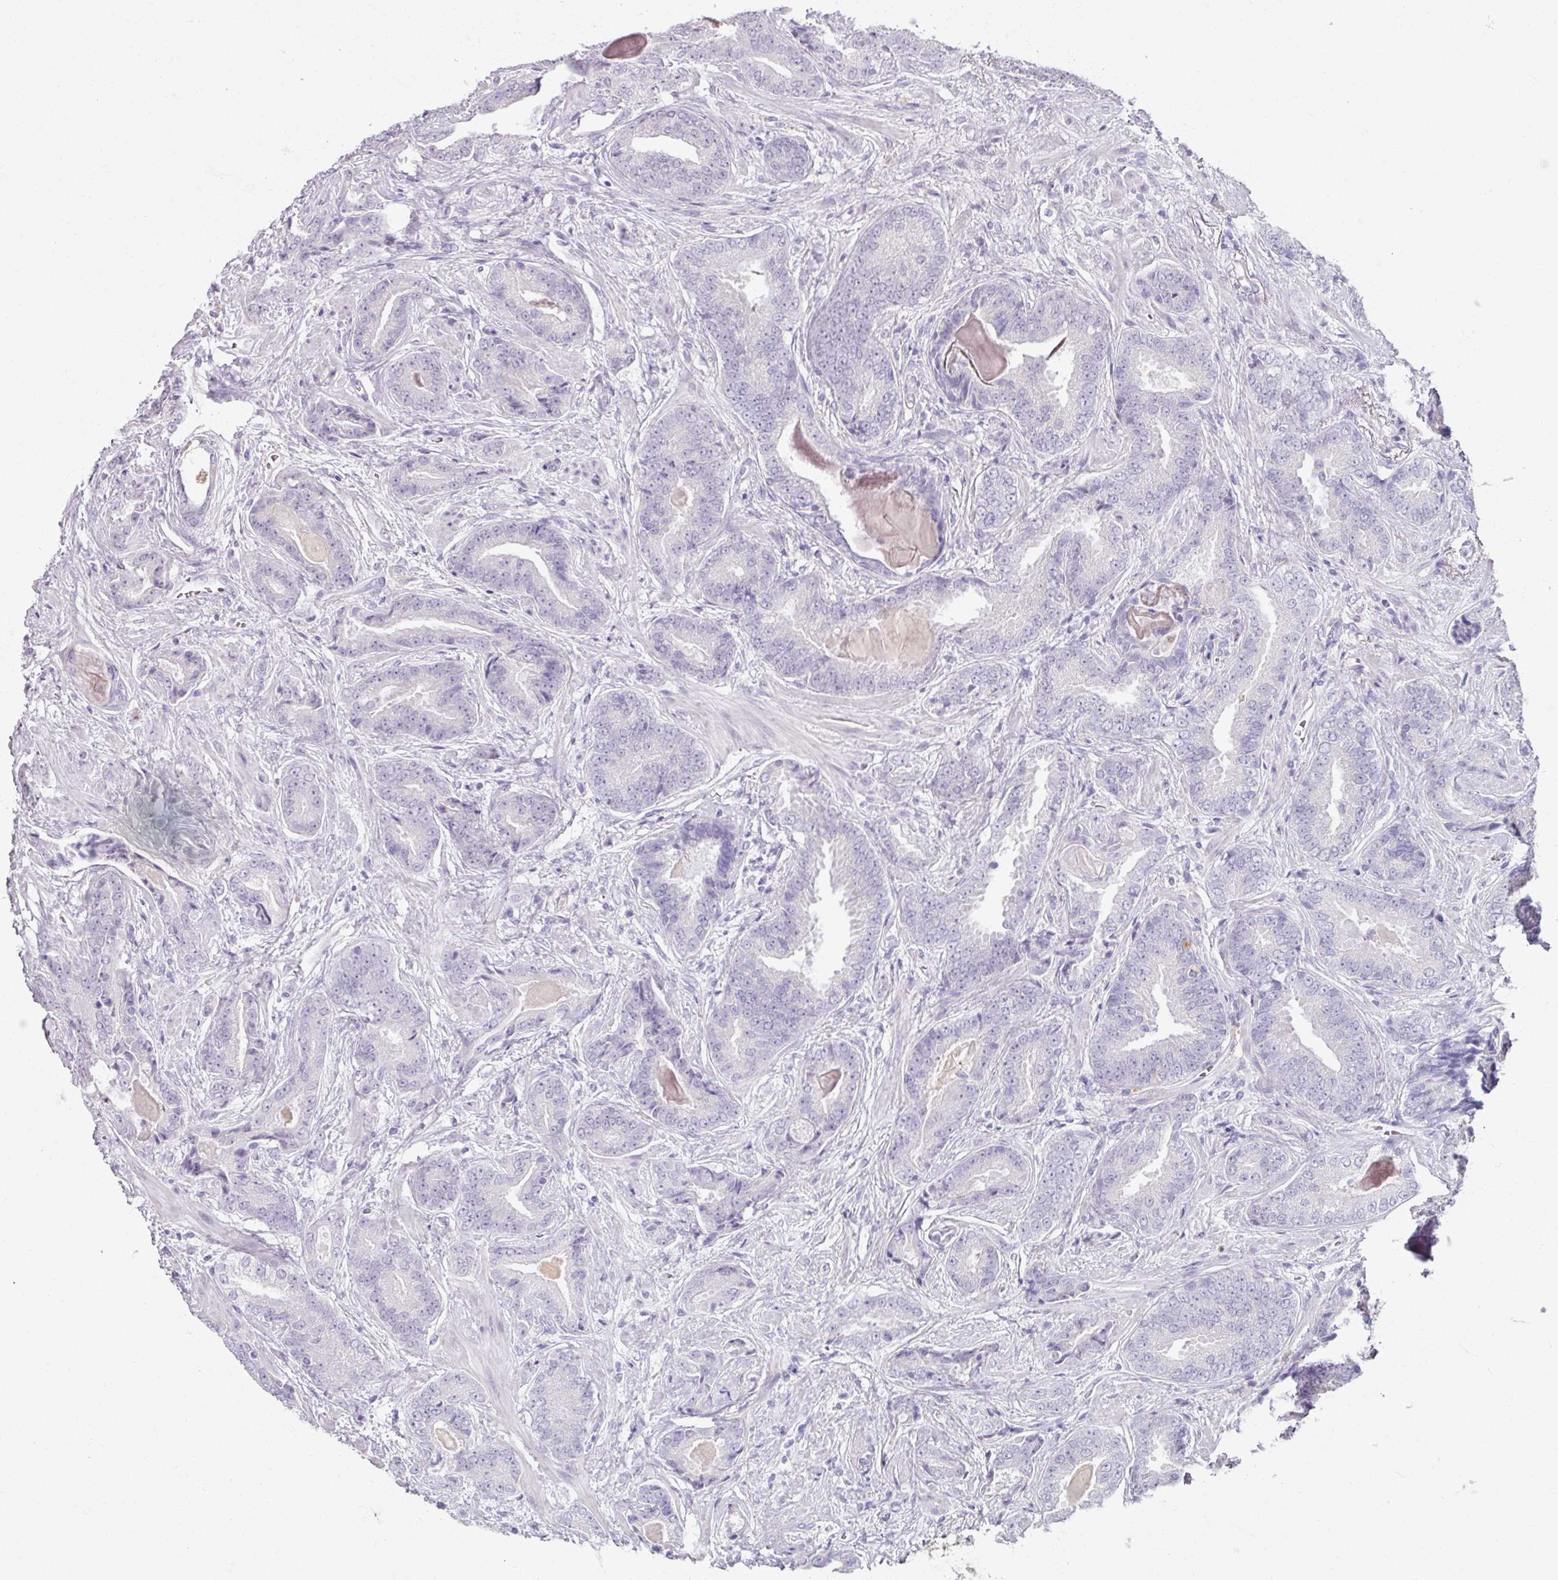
{"staining": {"intensity": "negative", "quantity": "none", "location": "none"}, "tissue": "prostate cancer", "cell_type": "Tumor cells", "image_type": "cancer", "snomed": [{"axis": "morphology", "description": "Adenocarcinoma, Low grade"}, {"axis": "topography", "description": "Prostate"}], "caption": "Tumor cells show no significant expression in prostate cancer. (DAB immunohistochemistry (IHC) with hematoxylin counter stain).", "gene": "SLC27A5", "patient": {"sex": "male", "age": 62}}